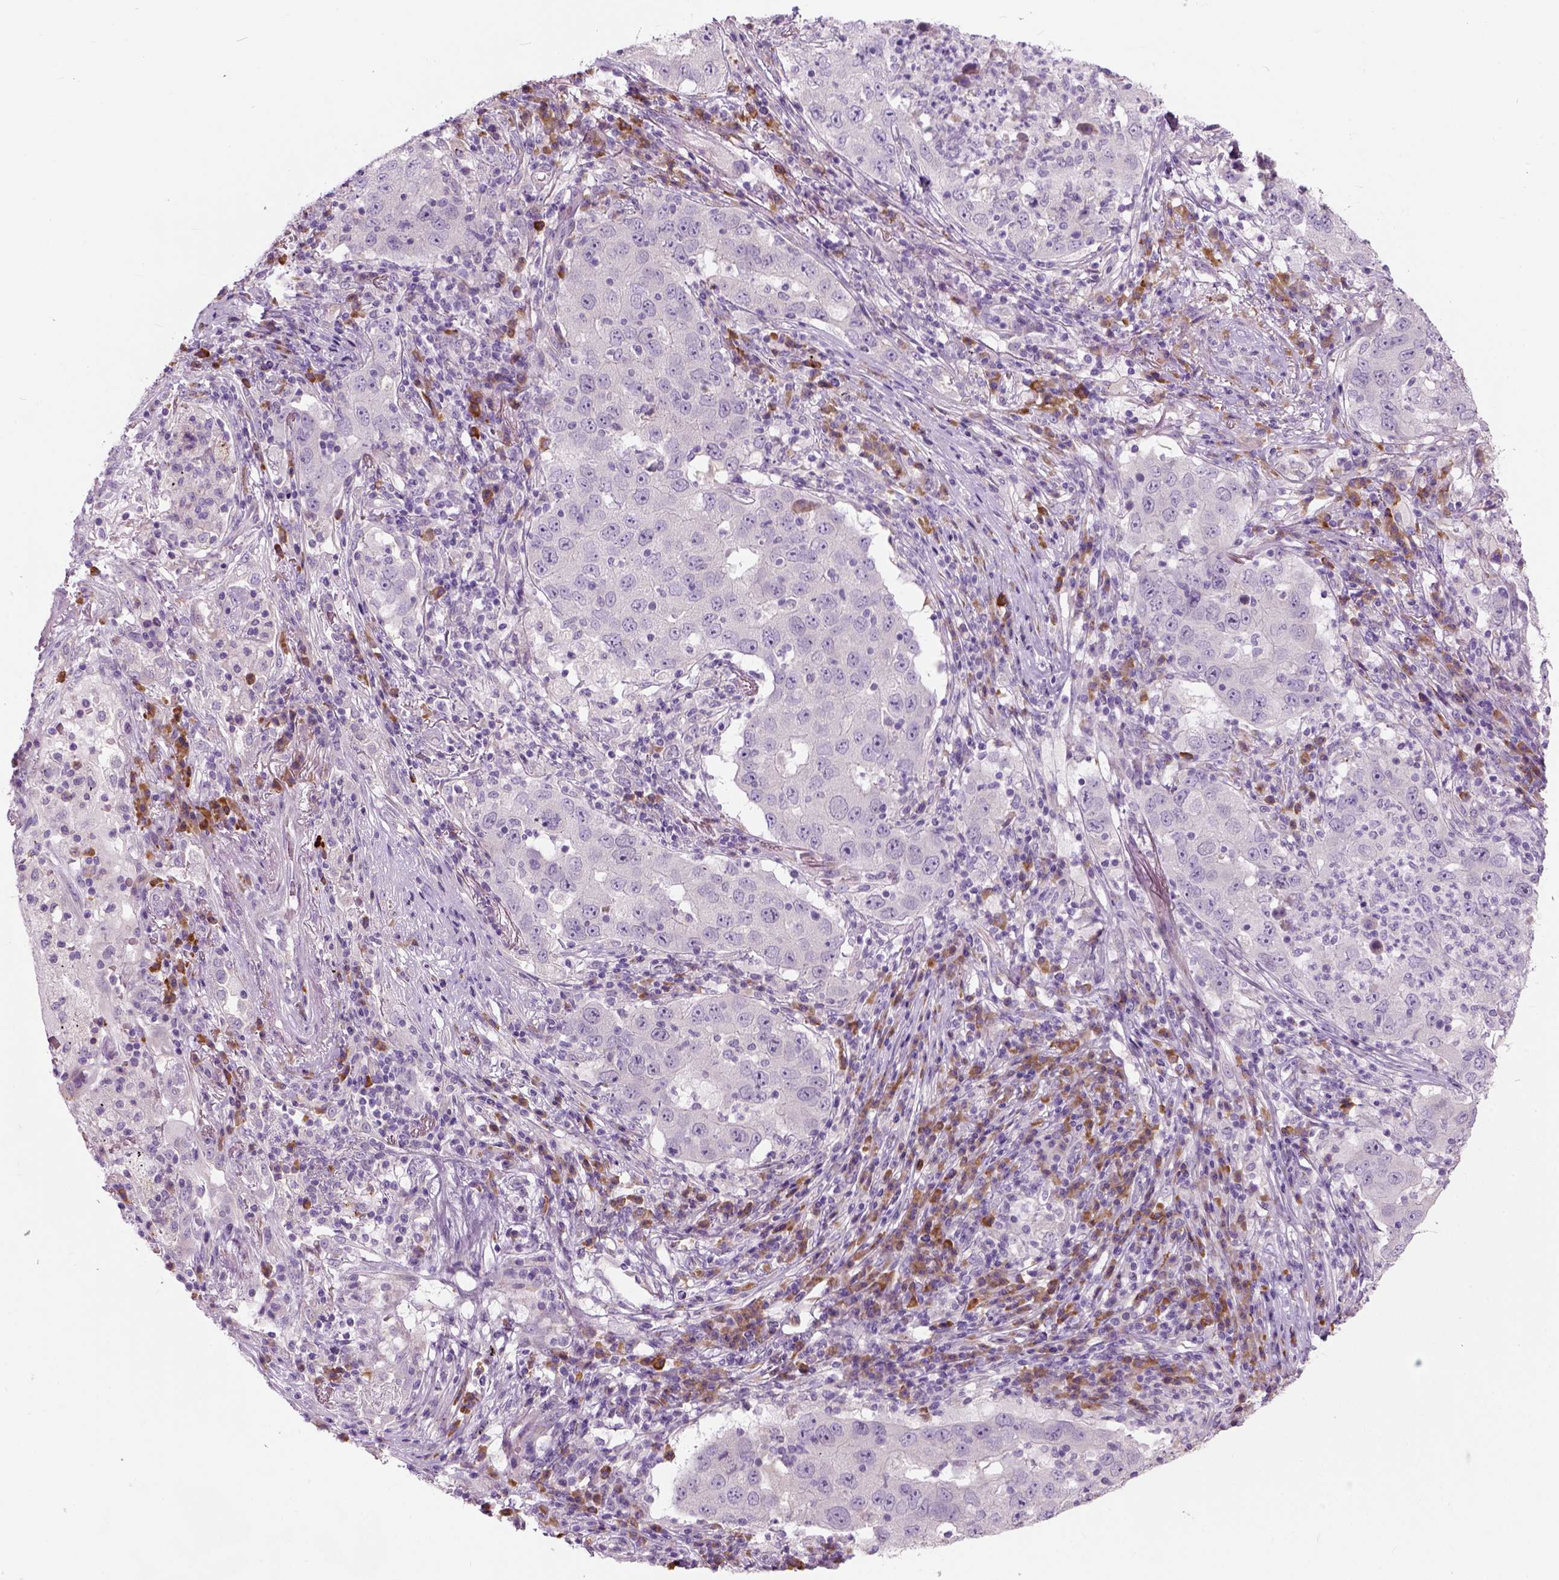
{"staining": {"intensity": "negative", "quantity": "none", "location": "none"}, "tissue": "lung cancer", "cell_type": "Tumor cells", "image_type": "cancer", "snomed": [{"axis": "morphology", "description": "Adenocarcinoma, NOS"}, {"axis": "topography", "description": "Lung"}], "caption": "Immunohistochemical staining of human adenocarcinoma (lung) exhibits no significant staining in tumor cells. The staining was performed using DAB (3,3'-diaminobenzidine) to visualize the protein expression in brown, while the nuclei were stained in blue with hematoxylin (Magnification: 20x).", "gene": "TRIM72", "patient": {"sex": "male", "age": 73}}